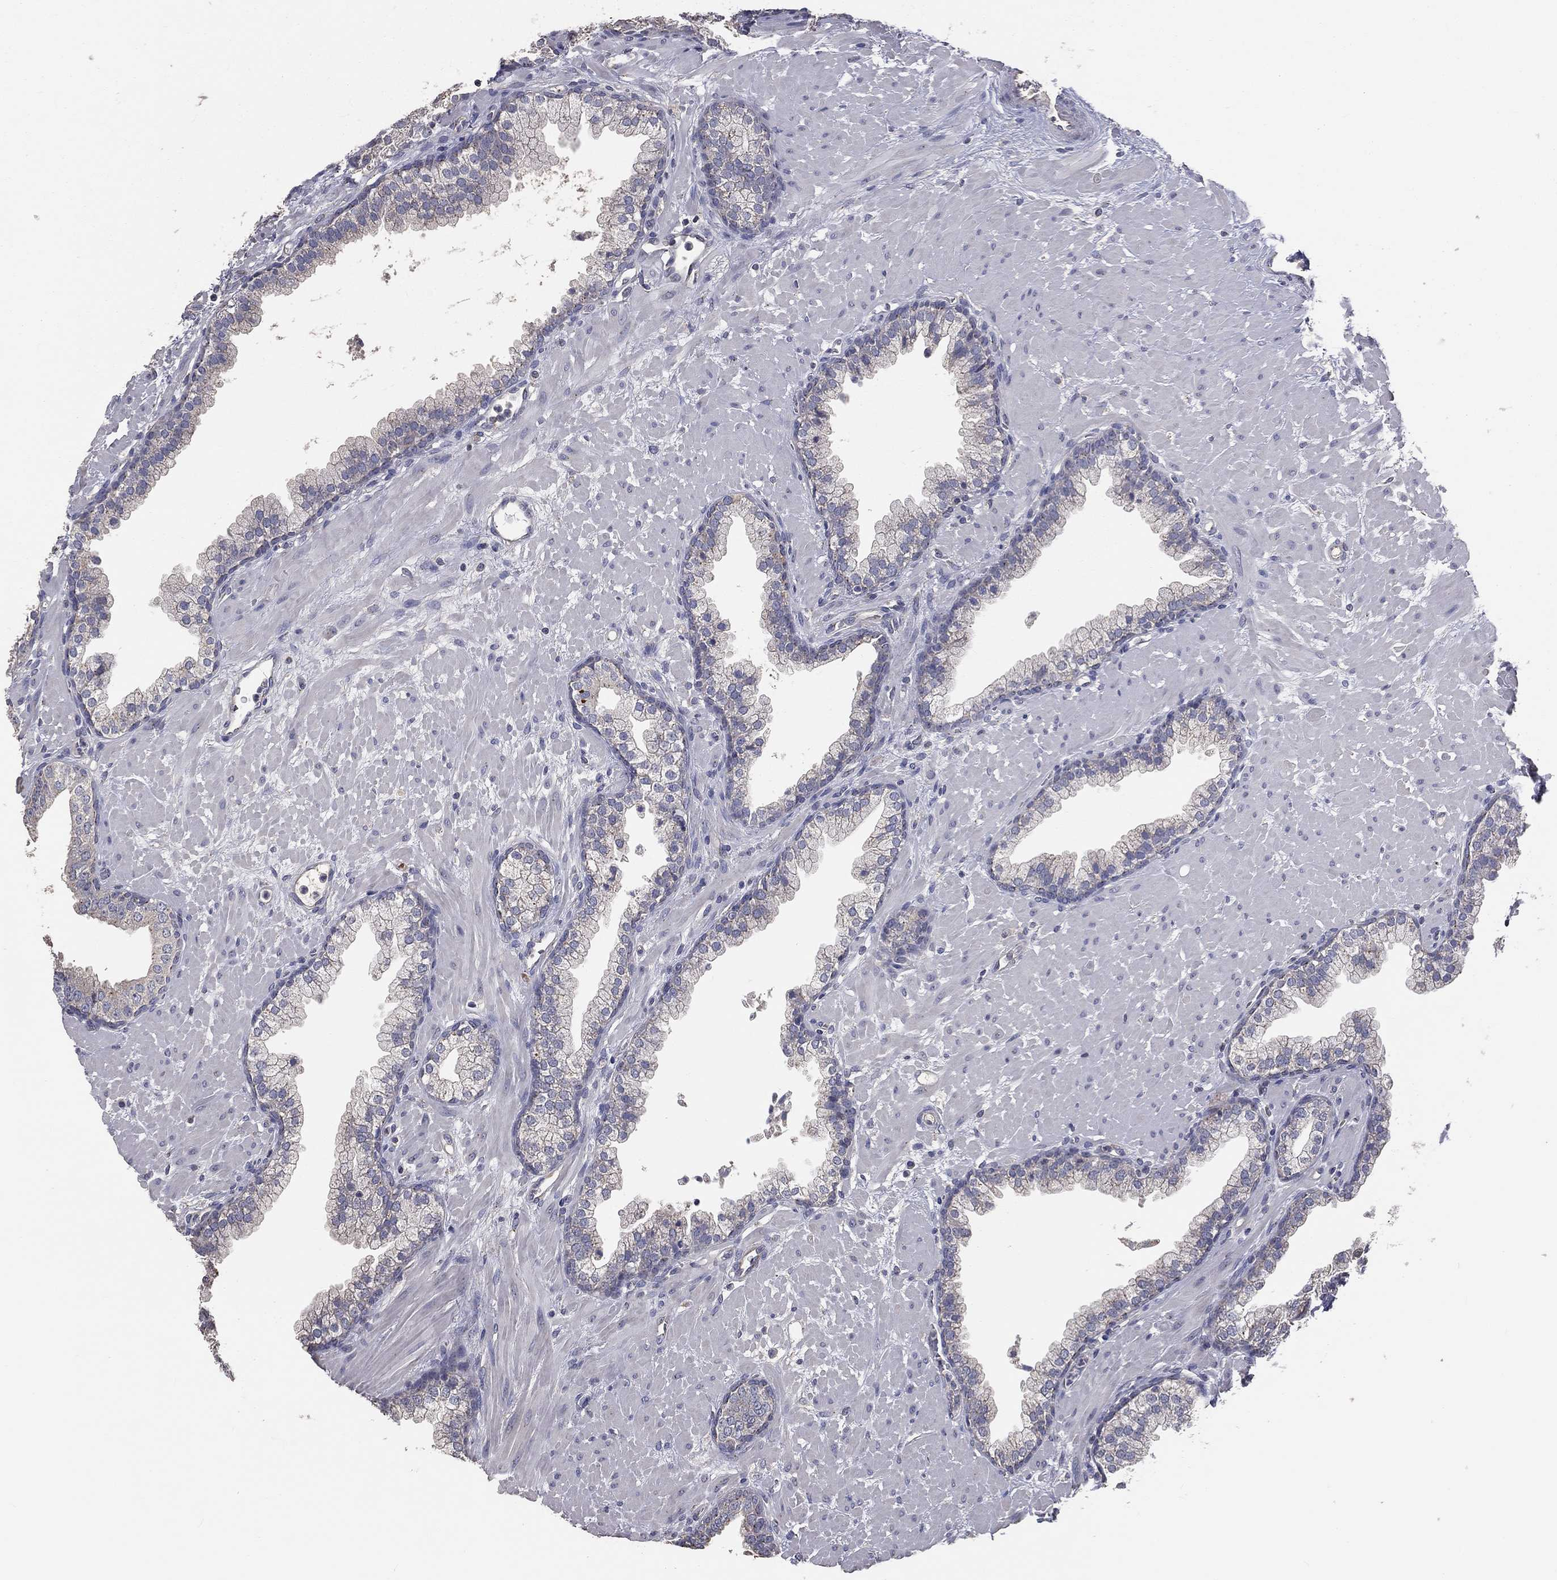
{"staining": {"intensity": "negative", "quantity": "none", "location": "none"}, "tissue": "prostate", "cell_type": "Glandular cells", "image_type": "normal", "snomed": [{"axis": "morphology", "description": "Normal tissue, NOS"}, {"axis": "topography", "description": "Prostate"}], "caption": "The micrograph exhibits no staining of glandular cells in normal prostate. (DAB (3,3'-diaminobenzidine) IHC visualized using brightfield microscopy, high magnification).", "gene": "CROCC", "patient": {"sex": "male", "age": 63}}